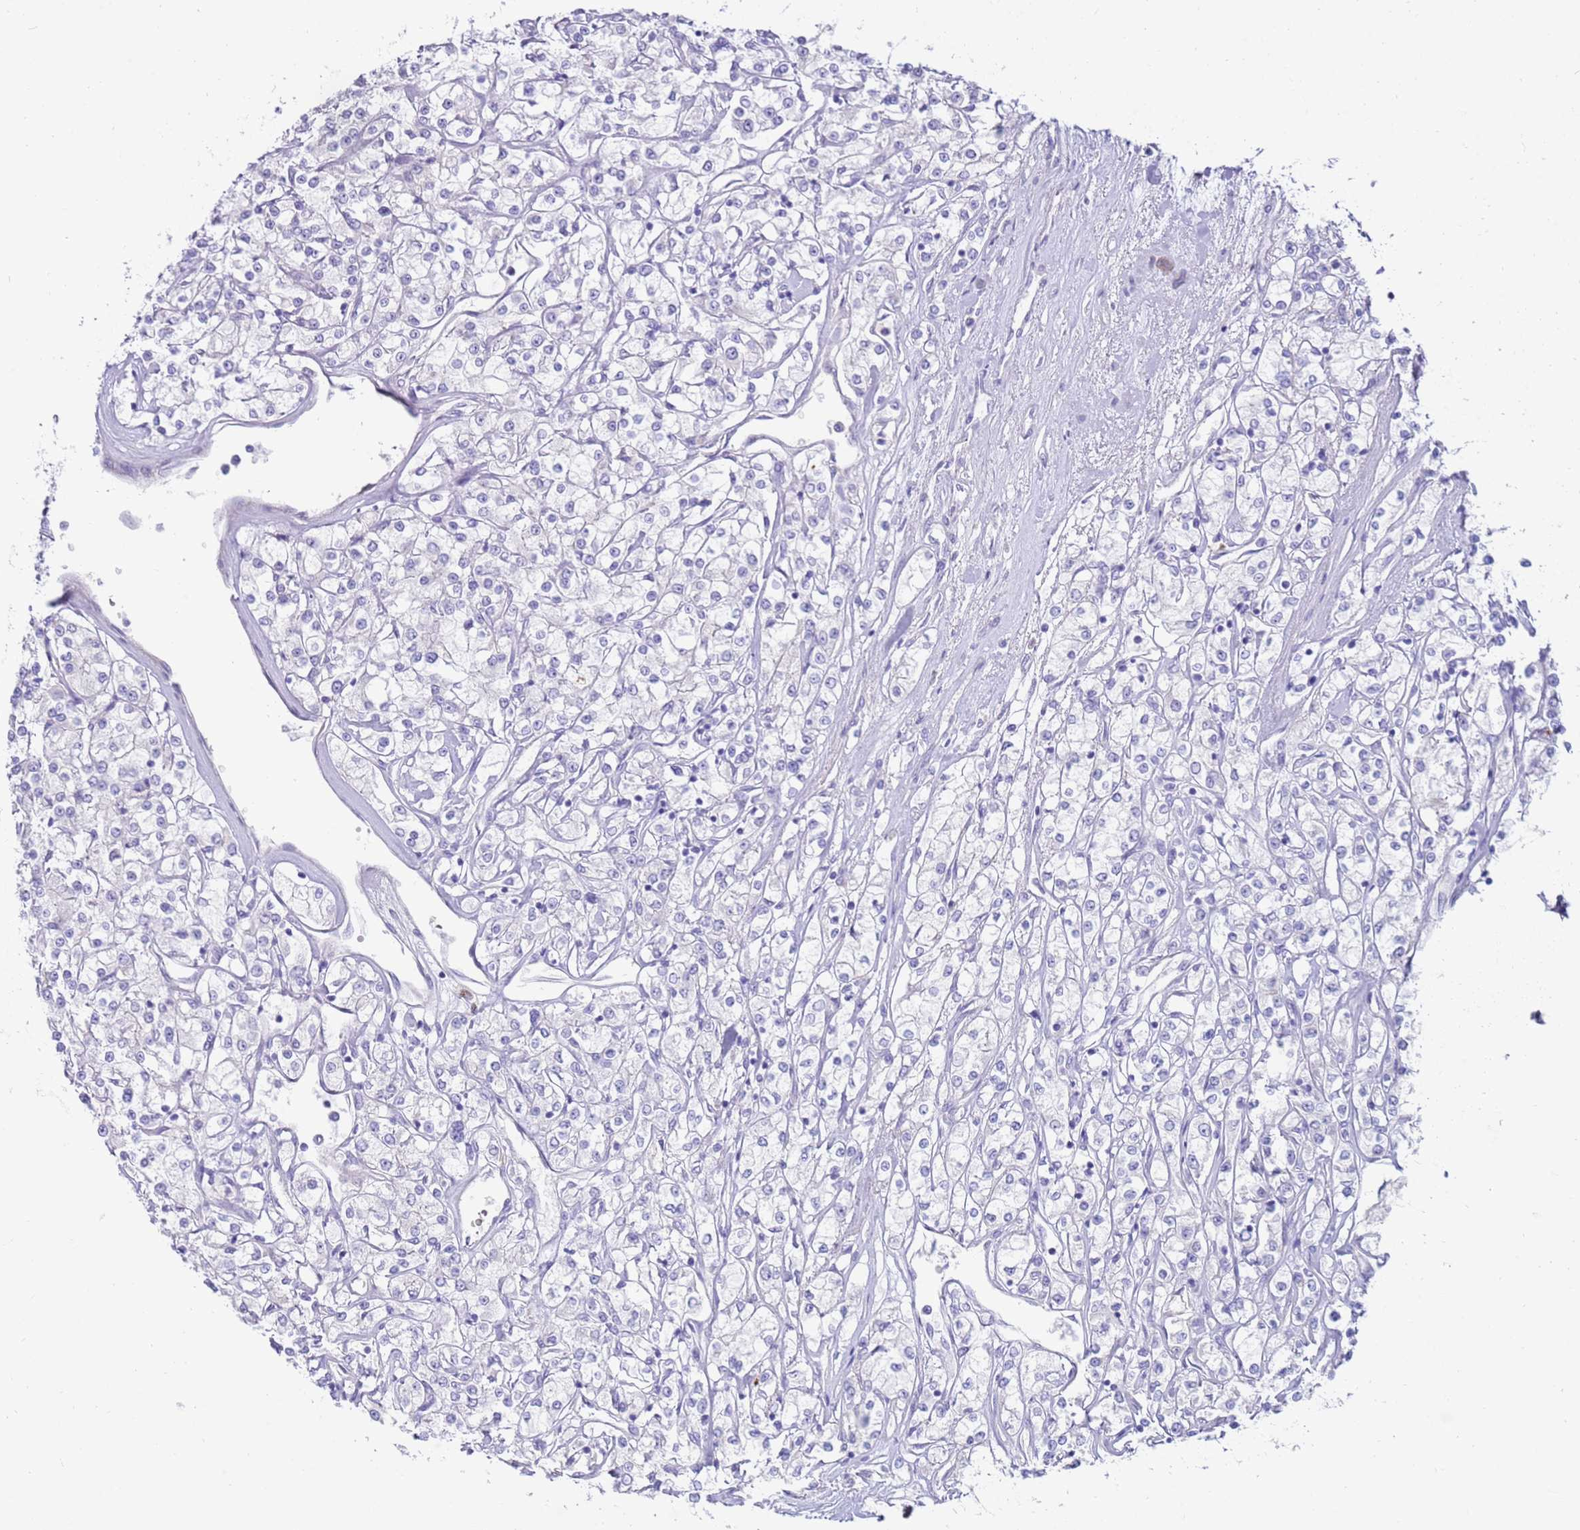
{"staining": {"intensity": "negative", "quantity": "none", "location": "none"}, "tissue": "renal cancer", "cell_type": "Tumor cells", "image_type": "cancer", "snomed": [{"axis": "morphology", "description": "Adenocarcinoma, NOS"}, {"axis": "topography", "description": "Kidney"}], "caption": "A micrograph of human renal cancer (adenocarcinoma) is negative for staining in tumor cells.", "gene": "EVPLL", "patient": {"sex": "female", "age": 59}}